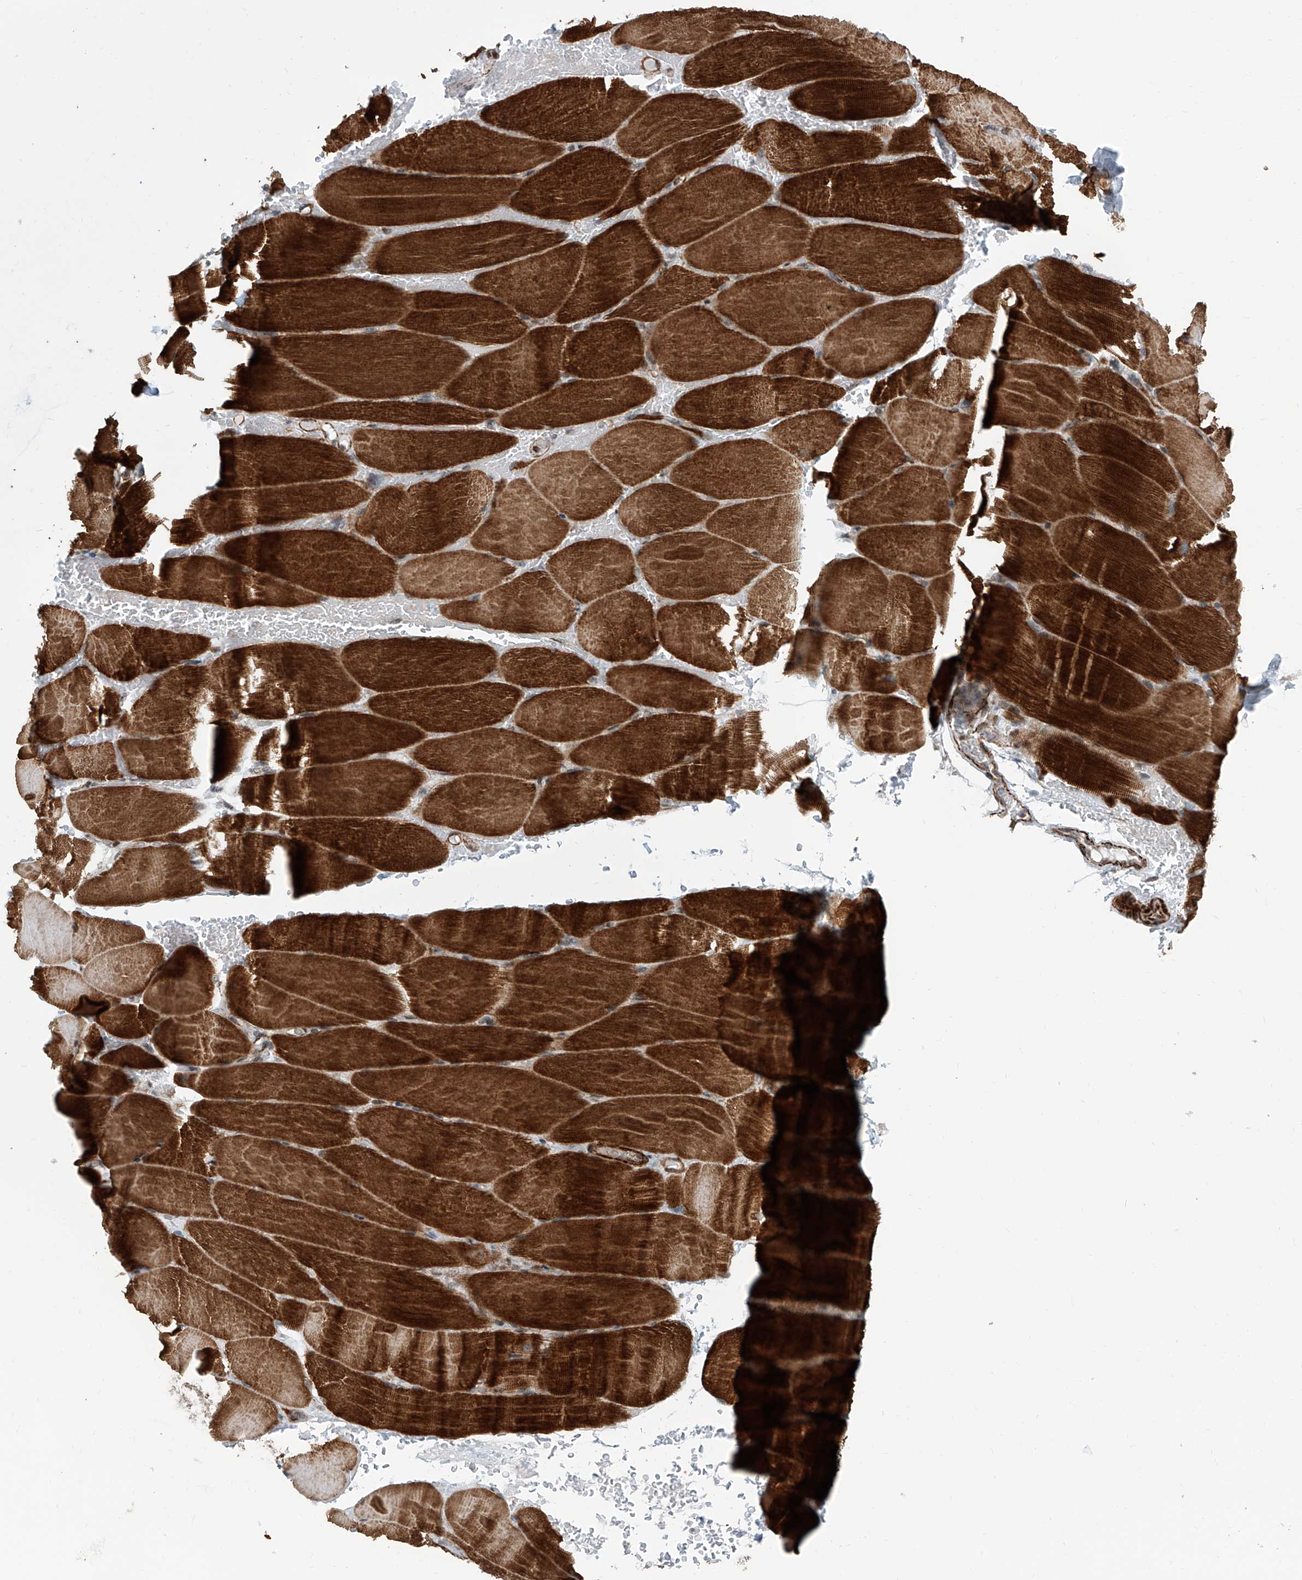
{"staining": {"intensity": "strong", "quantity": ">75%", "location": "cytoplasmic/membranous"}, "tissue": "skeletal muscle", "cell_type": "Myocytes", "image_type": "normal", "snomed": [{"axis": "morphology", "description": "Normal tissue, NOS"}, {"axis": "topography", "description": "Skeletal muscle"}, {"axis": "topography", "description": "Parathyroid gland"}], "caption": "Myocytes show high levels of strong cytoplasmic/membranous positivity in approximately >75% of cells in normal human skeletal muscle.", "gene": "SDE2", "patient": {"sex": "female", "age": 37}}